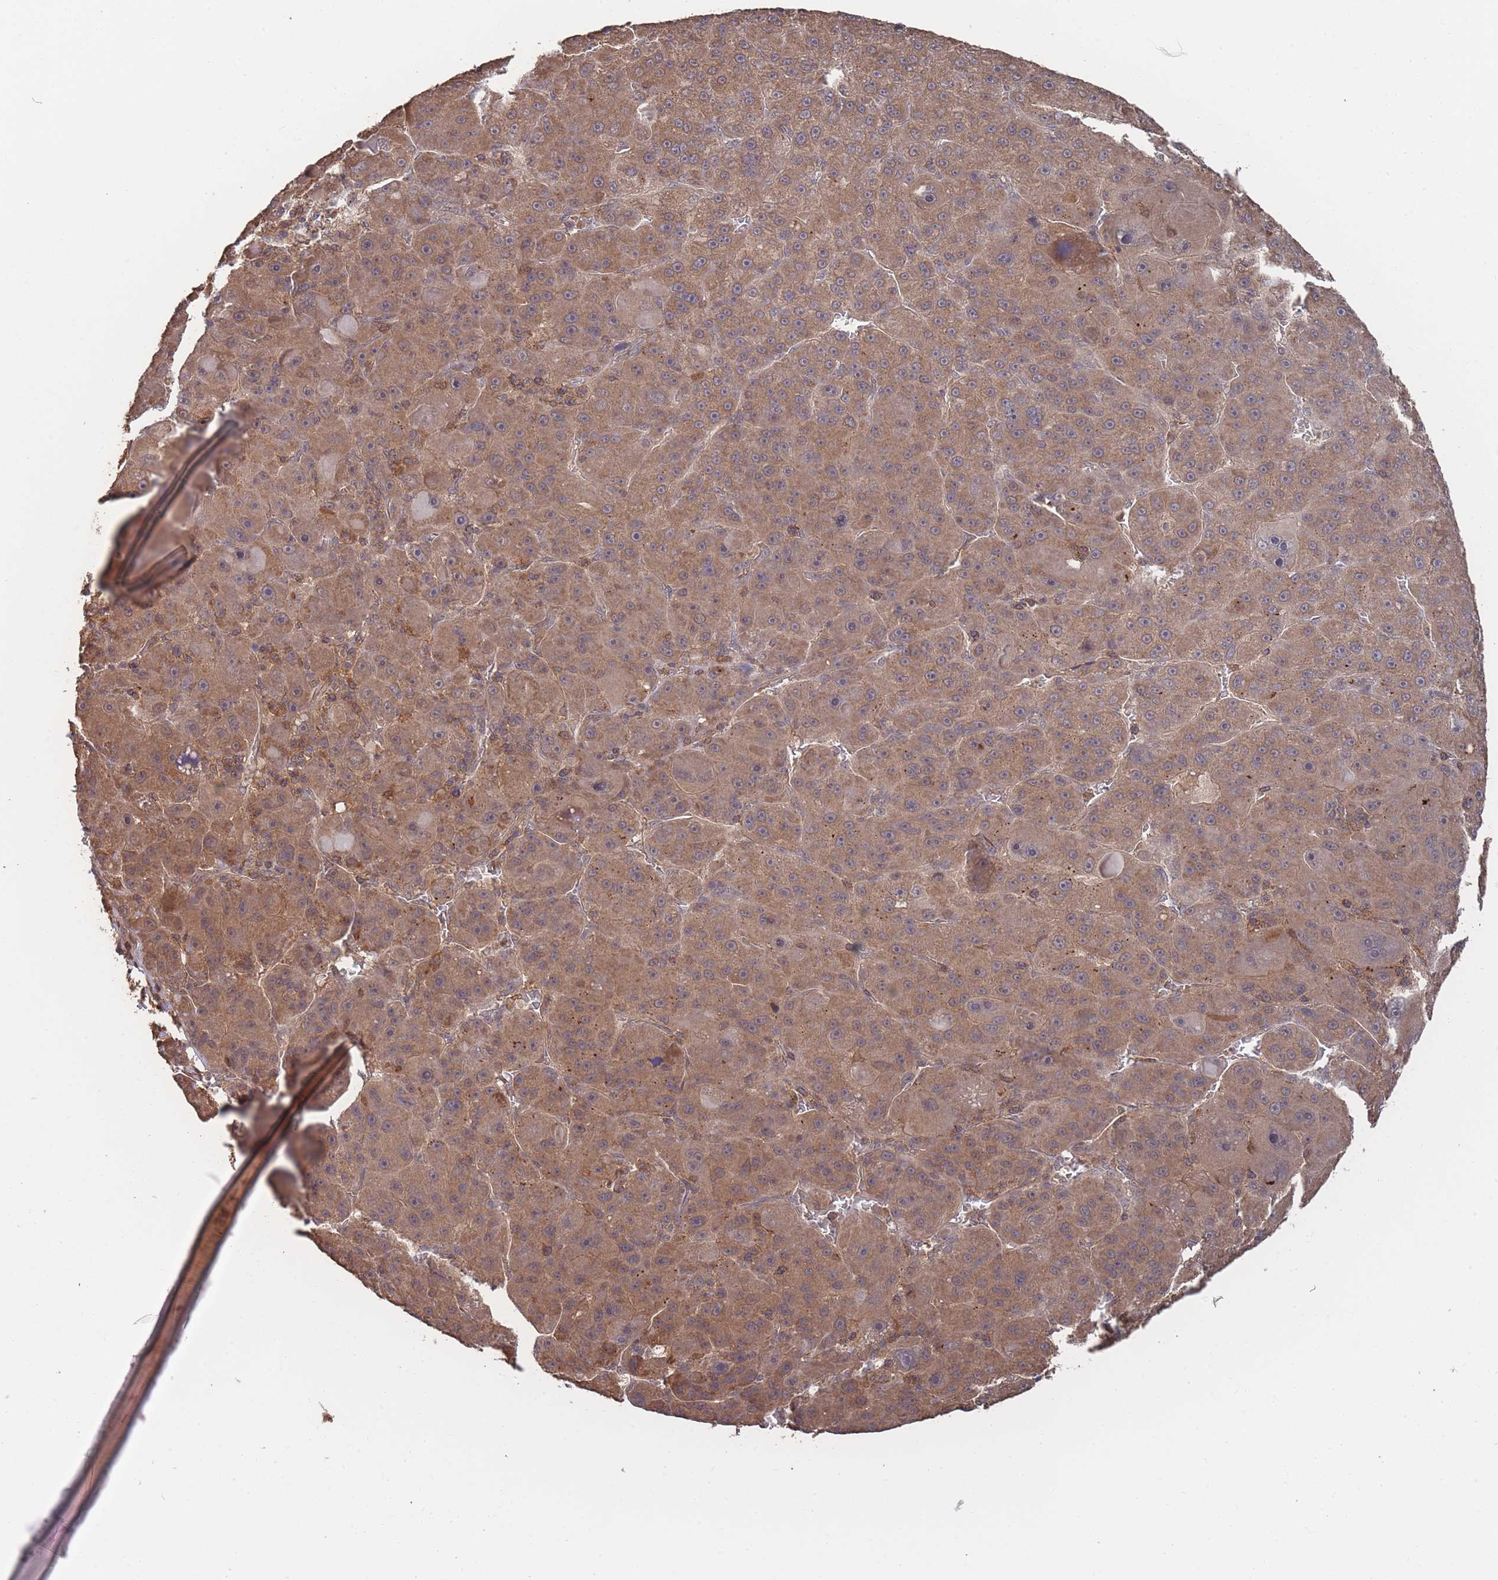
{"staining": {"intensity": "moderate", "quantity": ">75%", "location": "cytoplasmic/membranous"}, "tissue": "liver cancer", "cell_type": "Tumor cells", "image_type": "cancer", "snomed": [{"axis": "morphology", "description": "Carcinoma, Hepatocellular, NOS"}, {"axis": "topography", "description": "Liver"}], "caption": "Immunohistochemistry photomicrograph of neoplastic tissue: liver cancer (hepatocellular carcinoma) stained using IHC shows medium levels of moderate protein expression localized specifically in the cytoplasmic/membranous of tumor cells, appearing as a cytoplasmic/membranous brown color.", "gene": "SF3B1", "patient": {"sex": "male", "age": 76}}